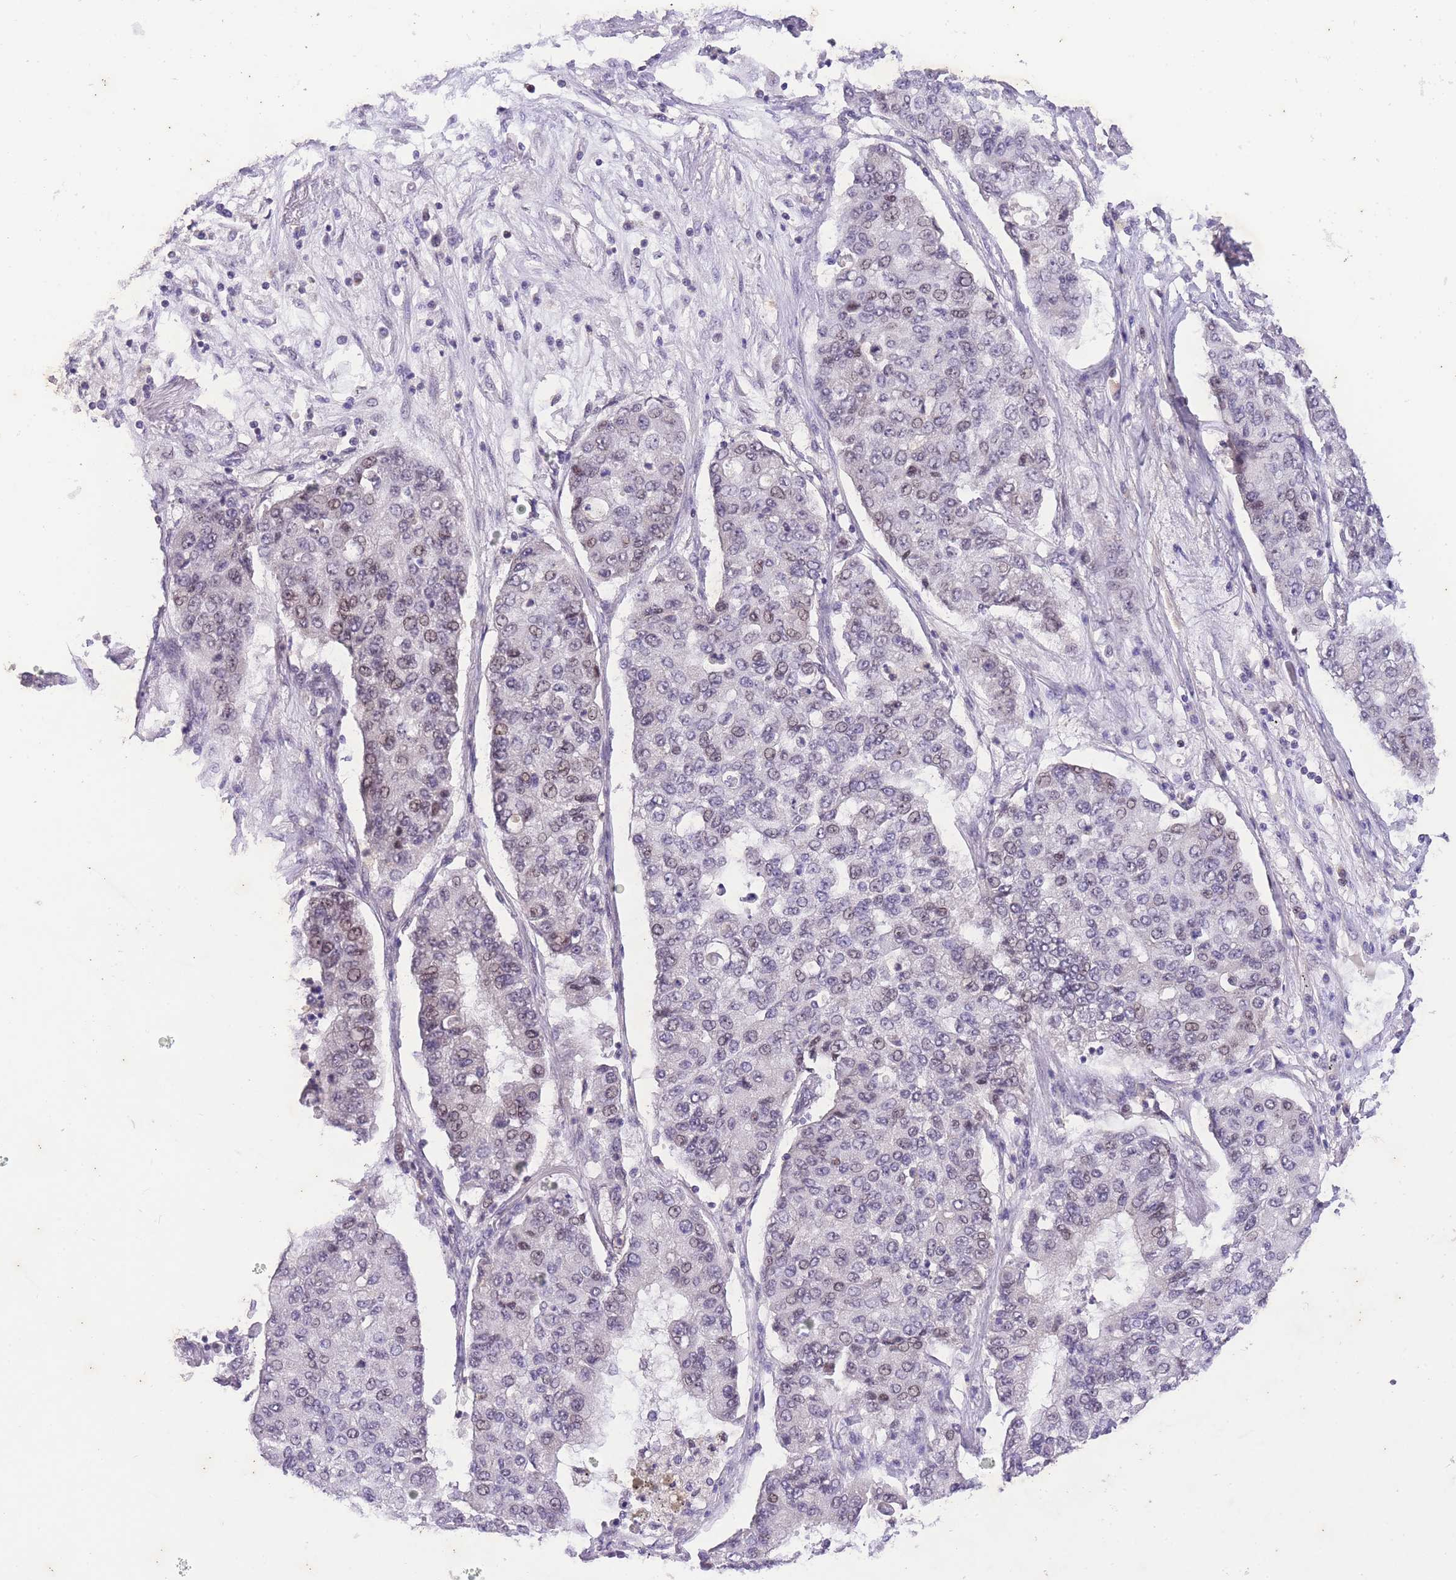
{"staining": {"intensity": "negative", "quantity": "none", "location": "none"}, "tissue": "lung cancer", "cell_type": "Tumor cells", "image_type": "cancer", "snomed": [{"axis": "morphology", "description": "Squamous cell carcinoma, NOS"}, {"axis": "topography", "description": "Lung"}], "caption": "IHC histopathology image of human squamous cell carcinoma (lung) stained for a protein (brown), which demonstrates no positivity in tumor cells.", "gene": "SLC35F2", "patient": {"sex": "male", "age": 74}}